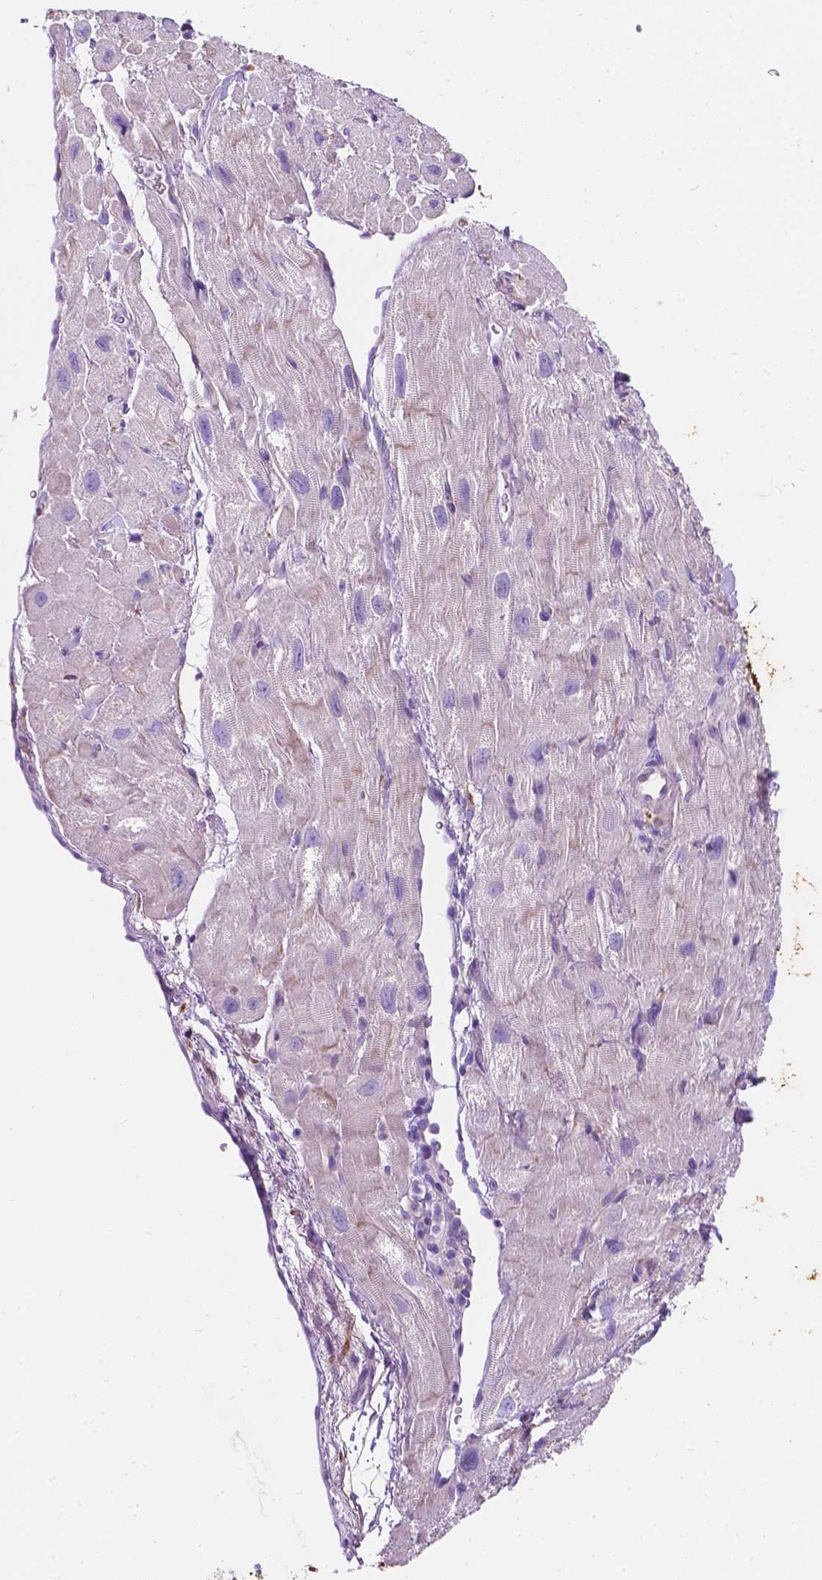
{"staining": {"intensity": "weak", "quantity": "<25%", "location": "cytoplasmic/membranous"}, "tissue": "heart muscle", "cell_type": "Cardiomyocytes", "image_type": "normal", "snomed": [{"axis": "morphology", "description": "Normal tissue, NOS"}, {"axis": "topography", "description": "Heart"}], "caption": "IHC image of unremarkable heart muscle: human heart muscle stained with DAB reveals no significant protein expression in cardiomyocytes.", "gene": "GNAO1", "patient": {"sex": "female", "age": 62}}